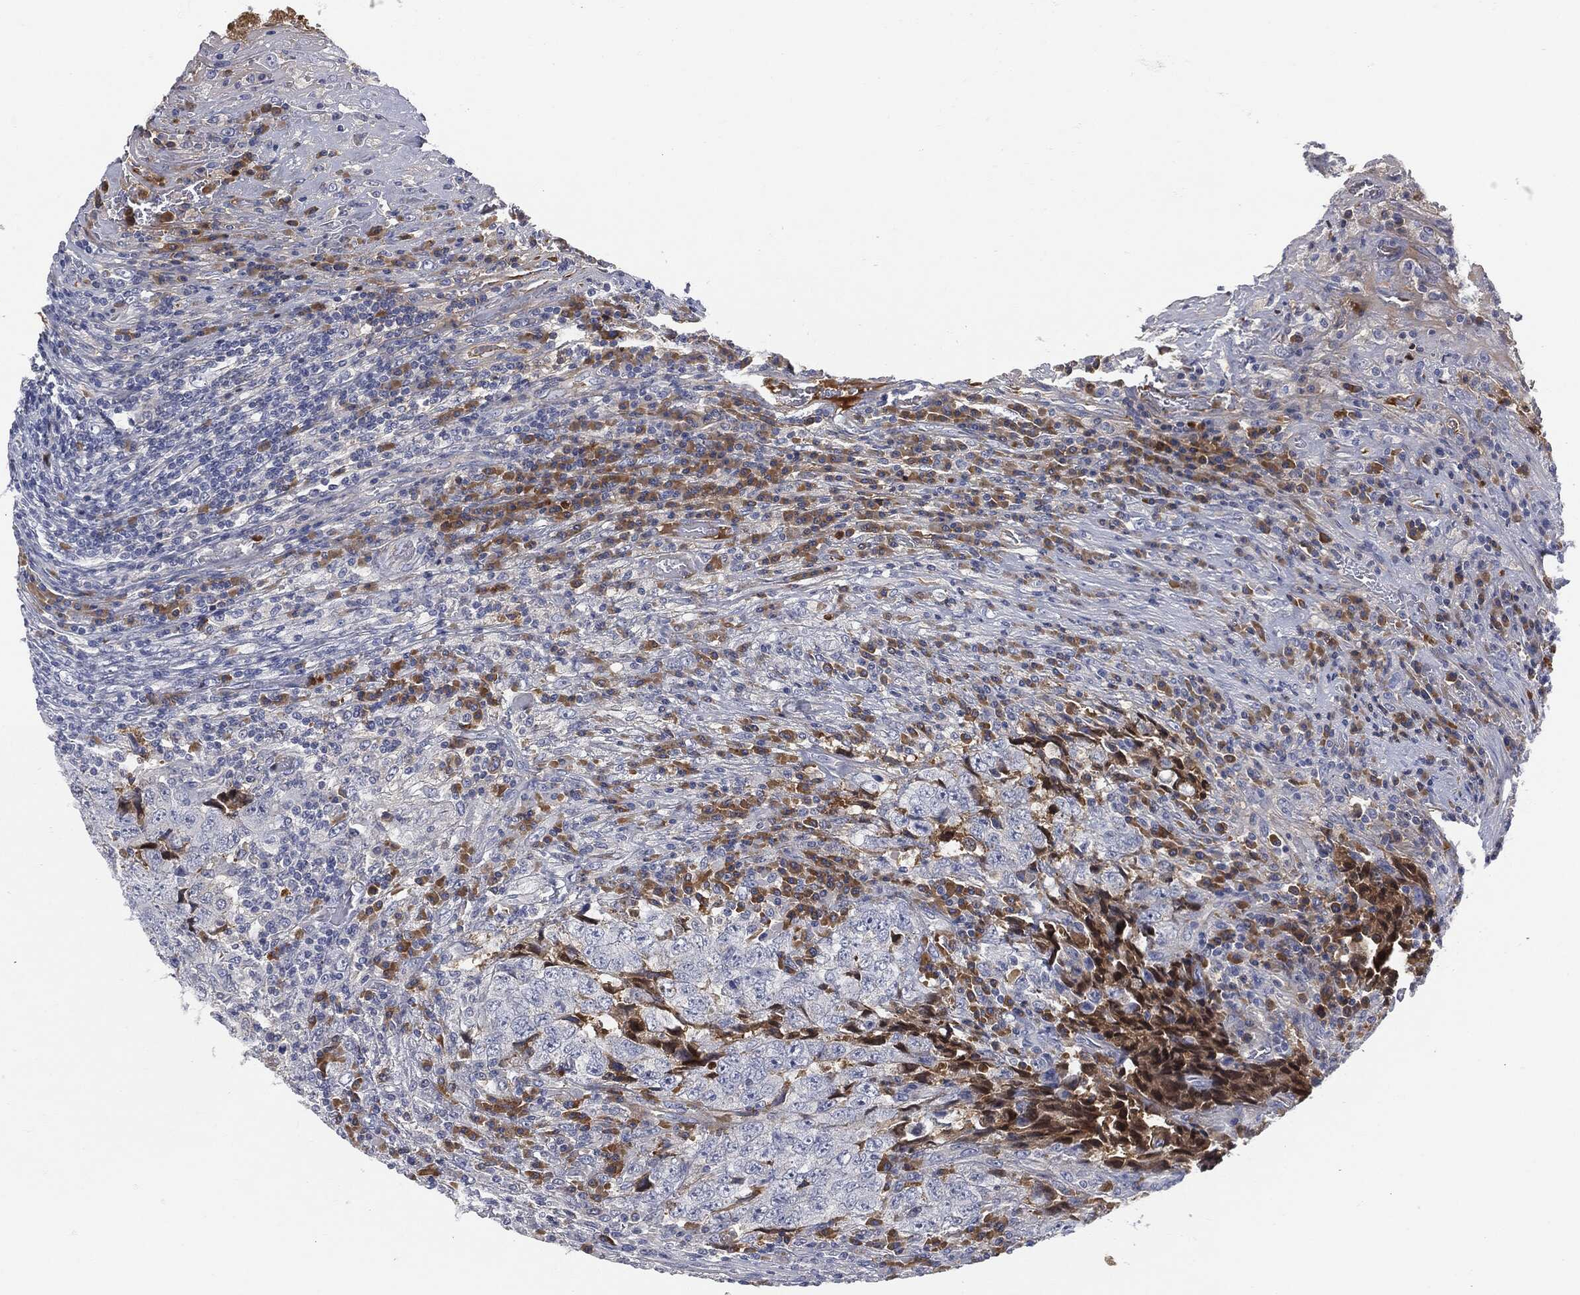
{"staining": {"intensity": "negative", "quantity": "none", "location": "none"}, "tissue": "testis cancer", "cell_type": "Tumor cells", "image_type": "cancer", "snomed": [{"axis": "morphology", "description": "Necrosis, NOS"}, {"axis": "morphology", "description": "Carcinoma, Embryonal, NOS"}, {"axis": "topography", "description": "Testis"}], "caption": "DAB immunohistochemical staining of testis cancer (embryonal carcinoma) exhibits no significant positivity in tumor cells. (Stains: DAB immunohistochemistry (IHC) with hematoxylin counter stain, Microscopy: brightfield microscopy at high magnification).", "gene": "BTK", "patient": {"sex": "male", "age": 19}}